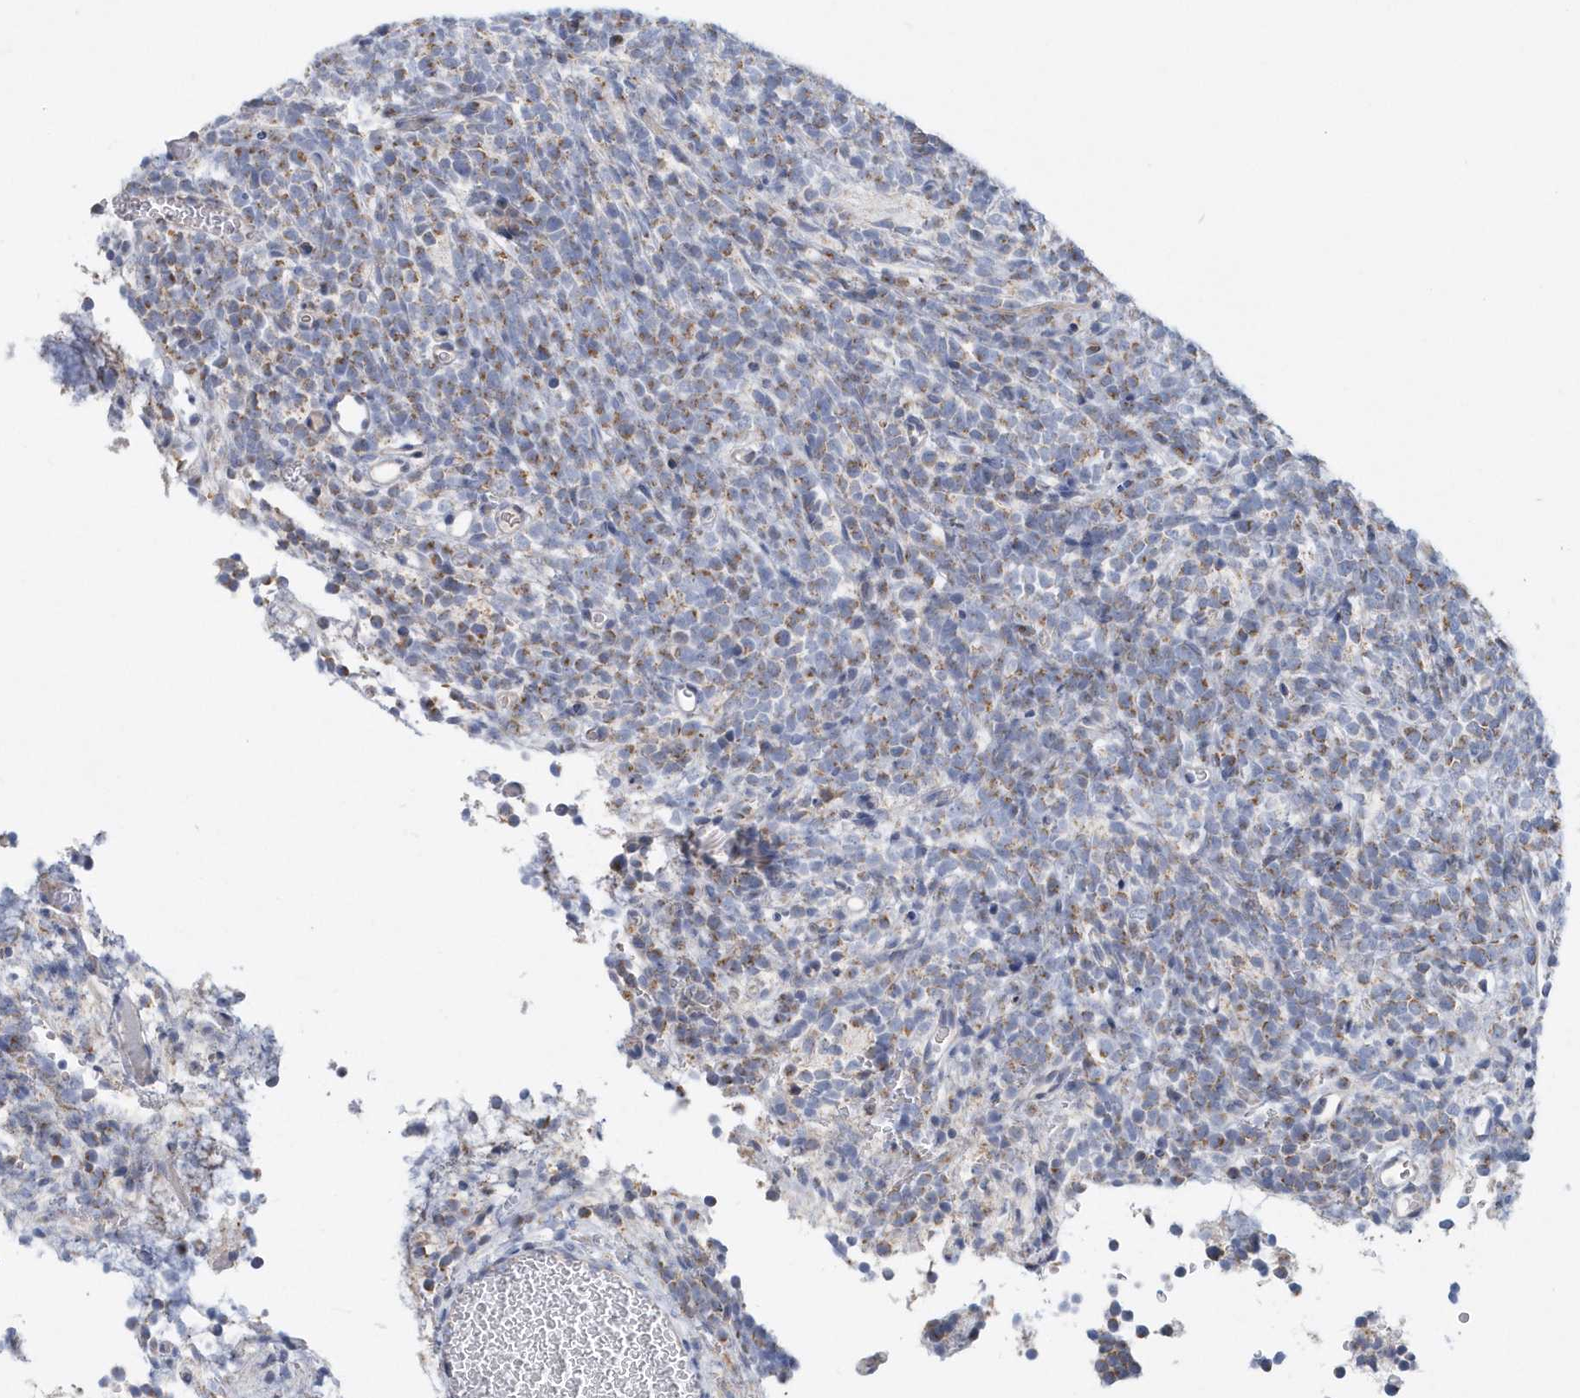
{"staining": {"intensity": "weak", "quantity": "25%-75%", "location": "cytoplasmic/membranous"}, "tissue": "glioma", "cell_type": "Tumor cells", "image_type": "cancer", "snomed": [{"axis": "morphology", "description": "Glioma, malignant, Low grade"}, {"axis": "topography", "description": "Brain"}], "caption": "Brown immunohistochemical staining in human malignant low-grade glioma reveals weak cytoplasmic/membranous staining in approximately 25%-75% of tumor cells. (brown staining indicates protein expression, while blue staining denotes nuclei).", "gene": "VWA5B2", "patient": {"sex": "female", "age": 1}}